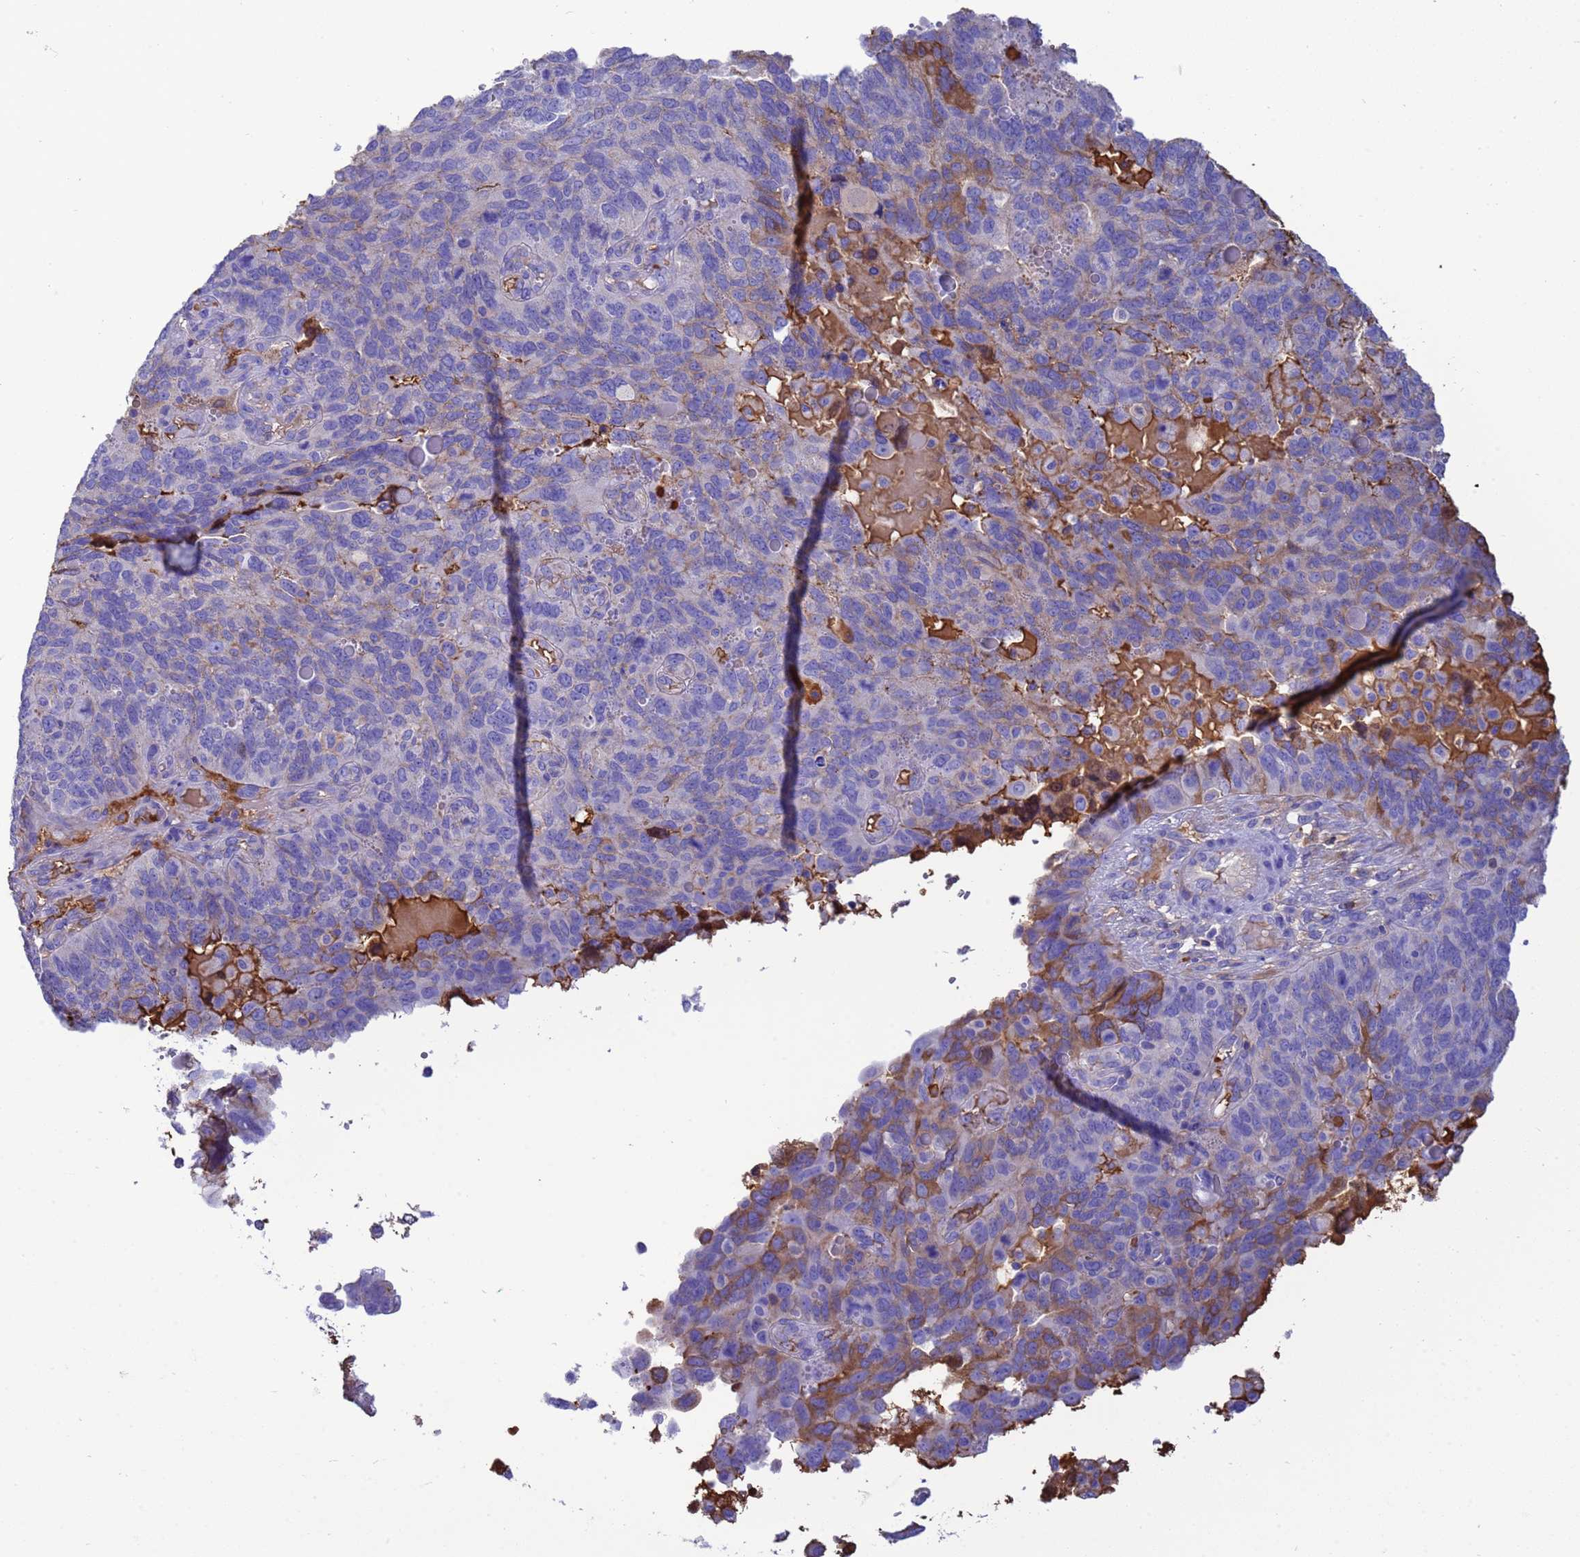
{"staining": {"intensity": "moderate", "quantity": "<25%", "location": "cytoplasmic/membranous"}, "tissue": "endometrial cancer", "cell_type": "Tumor cells", "image_type": "cancer", "snomed": [{"axis": "morphology", "description": "Adenocarcinoma, NOS"}, {"axis": "topography", "description": "Endometrium"}], "caption": "Immunohistochemical staining of human adenocarcinoma (endometrial) reveals low levels of moderate cytoplasmic/membranous protein staining in about <25% of tumor cells.", "gene": "H1-7", "patient": {"sex": "female", "age": 66}}